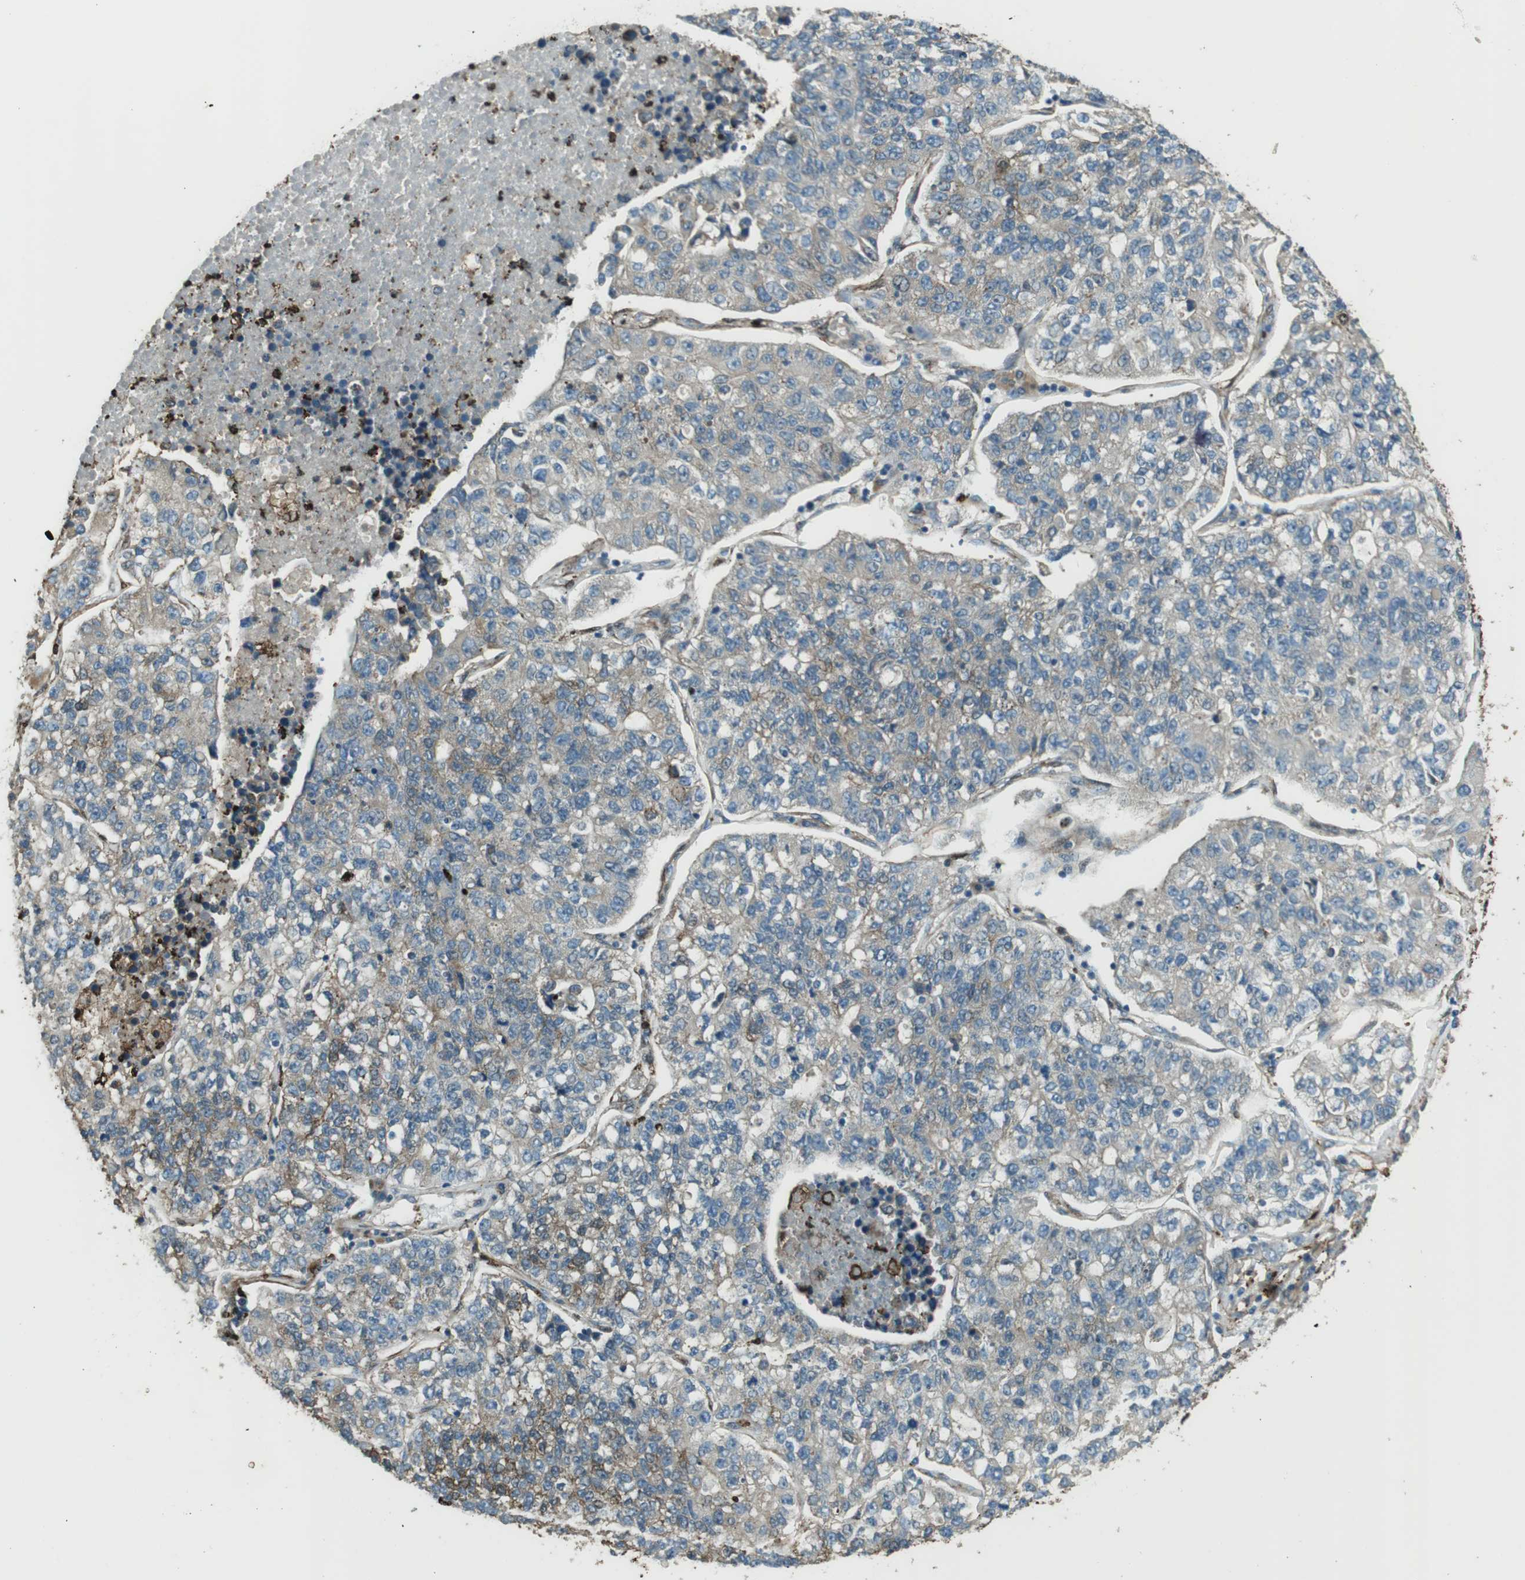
{"staining": {"intensity": "moderate", "quantity": "<25%", "location": "cytoplasmic/membranous"}, "tissue": "lung cancer", "cell_type": "Tumor cells", "image_type": "cancer", "snomed": [{"axis": "morphology", "description": "Adenocarcinoma, NOS"}, {"axis": "topography", "description": "Lung"}], "caption": "Protein staining of adenocarcinoma (lung) tissue demonstrates moderate cytoplasmic/membranous positivity in approximately <25% of tumor cells.", "gene": "SFT2D1", "patient": {"sex": "male", "age": 49}}